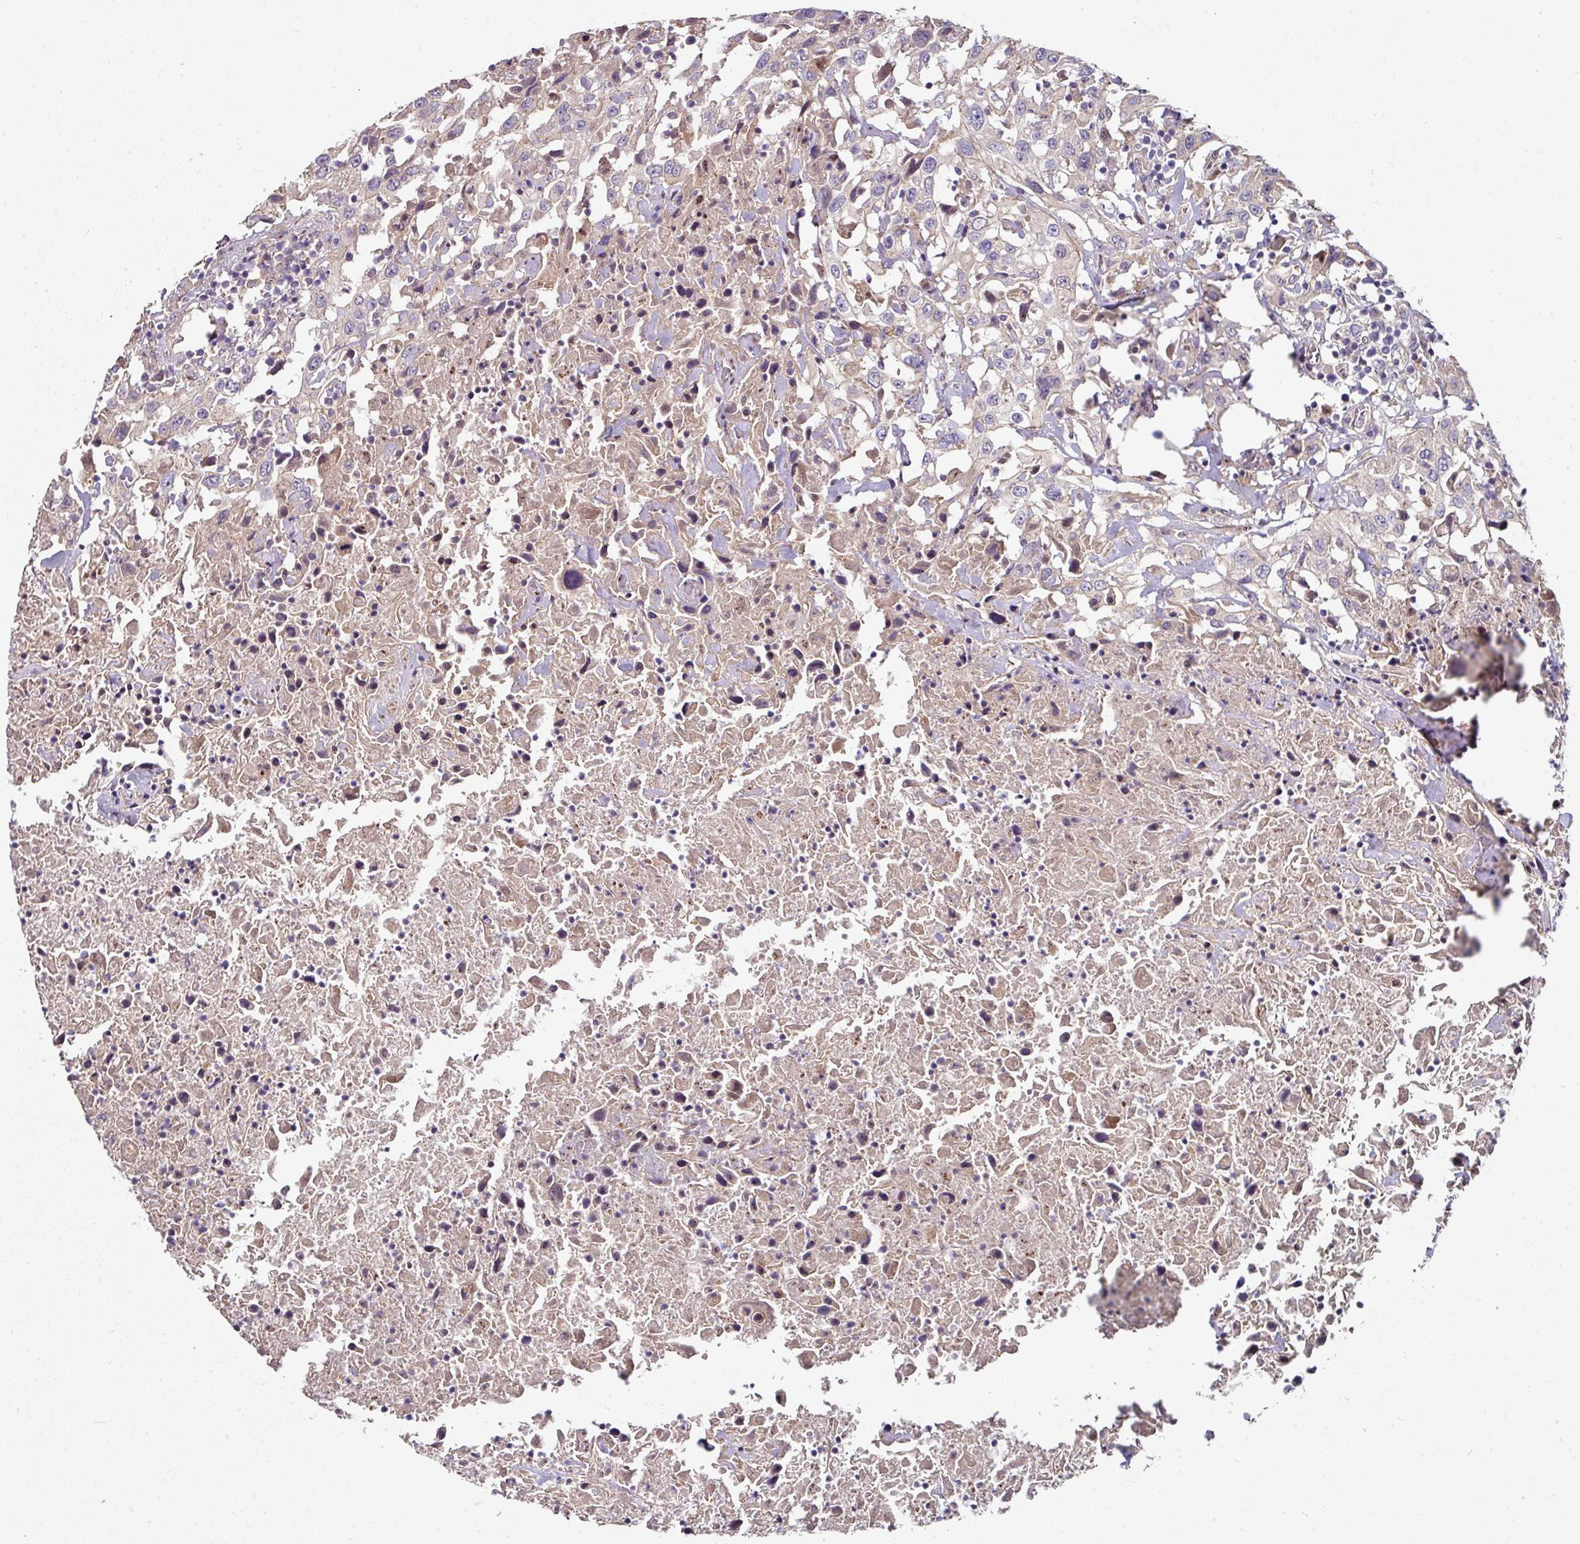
{"staining": {"intensity": "negative", "quantity": "none", "location": "none"}, "tissue": "urothelial cancer", "cell_type": "Tumor cells", "image_type": "cancer", "snomed": [{"axis": "morphology", "description": "Urothelial carcinoma, High grade"}, {"axis": "topography", "description": "Urinary bladder"}], "caption": "A micrograph of urothelial cancer stained for a protein reveals no brown staining in tumor cells. (DAB IHC, high magnification).", "gene": "C4orf48", "patient": {"sex": "male", "age": 61}}